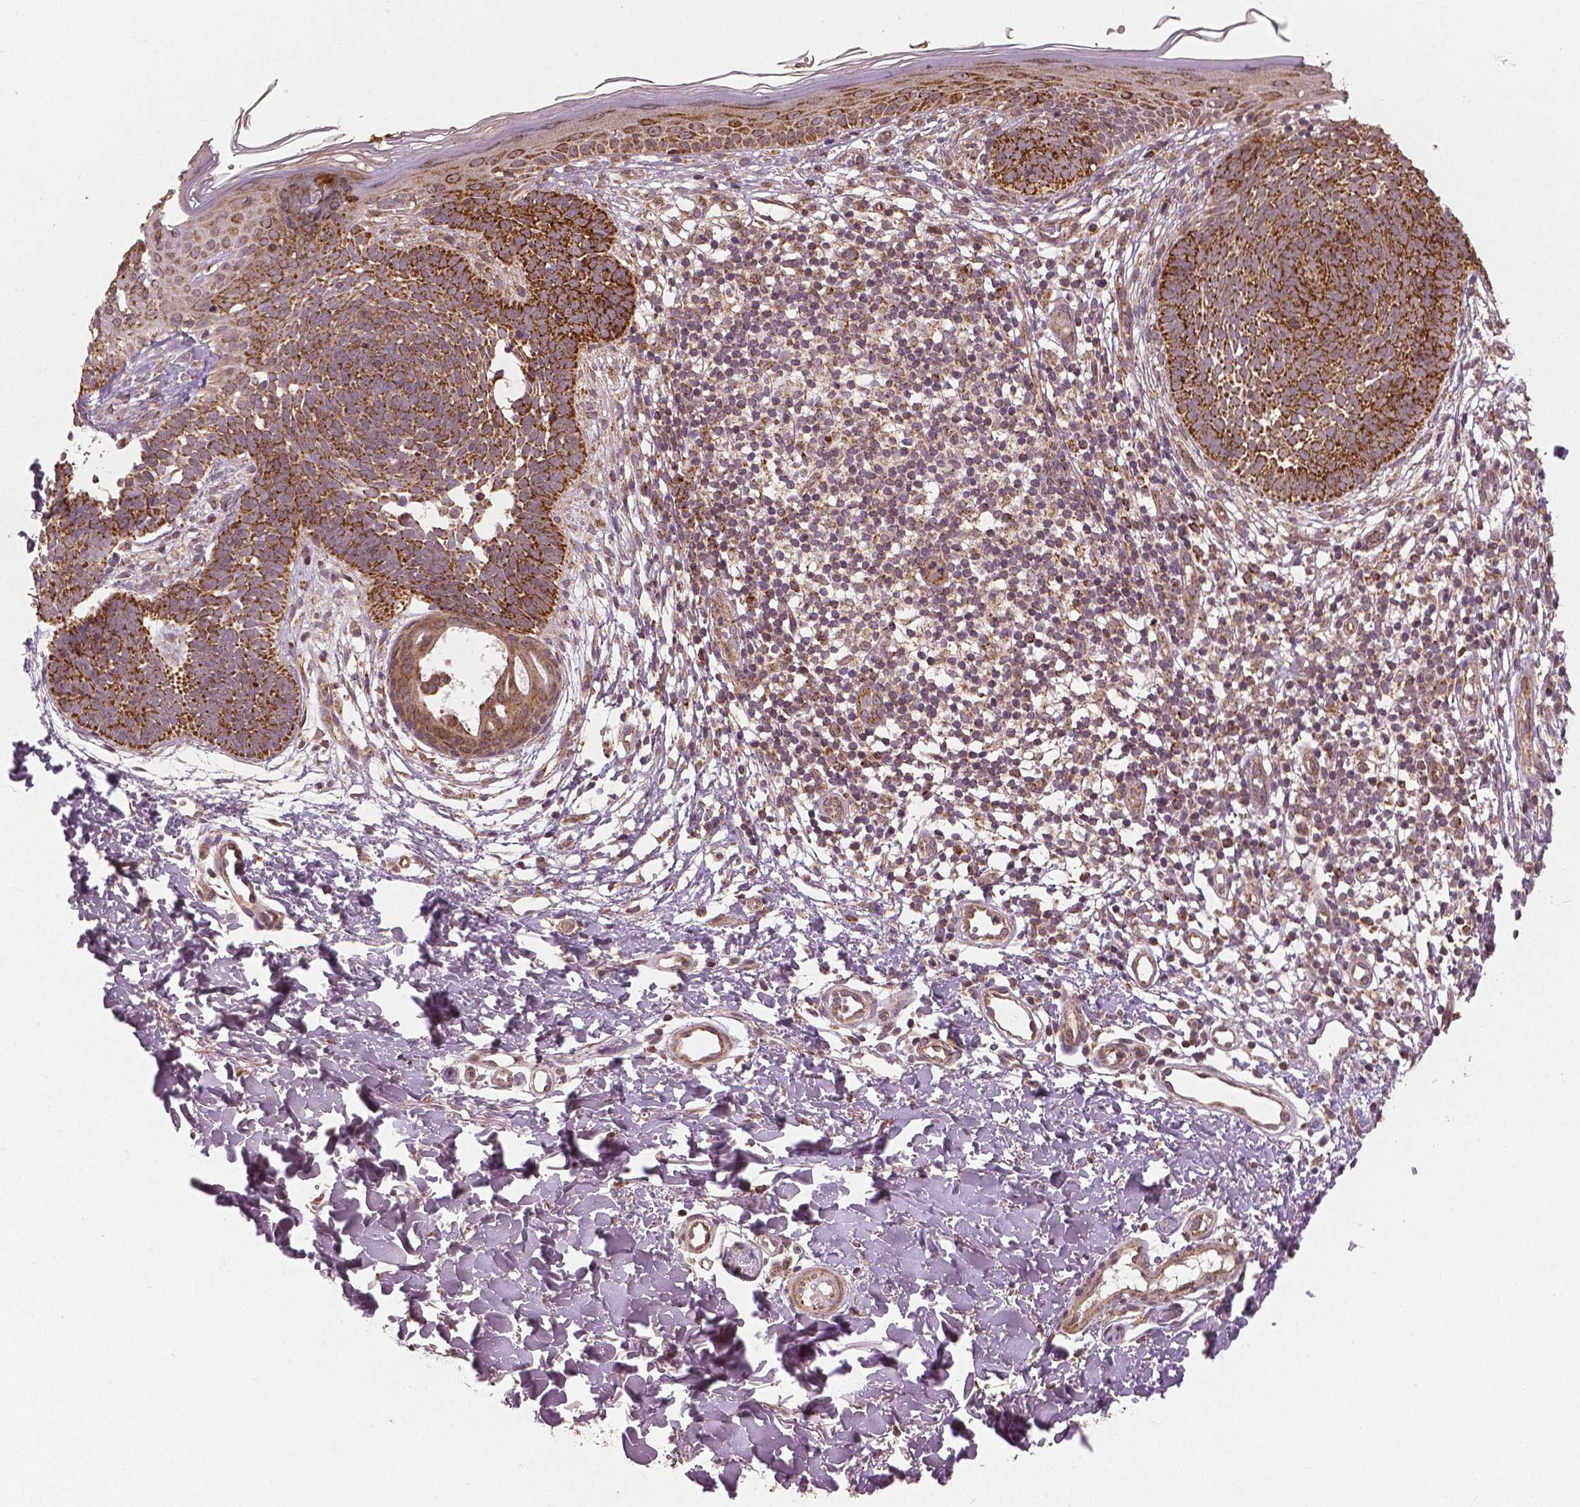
{"staining": {"intensity": "strong", "quantity": ">75%", "location": "cytoplasmic/membranous"}, "tissue": "skin cancer", "cell_type": "Tumor cells", "image_type": "cancer", "snomed": [{"axis": "morphology", "description": "Basal cell carcinoma"}, {"axis": "topography", "description": "Skin"}], "caption": "Protein expression analysis of skin cancer (basal cell carcinoma) exhibits strong cytoplasmic/membranous staining in approximately >75% of tumor cells.", "gene": "PGAM5", "patient": {"sex": "female", "age": 51}}